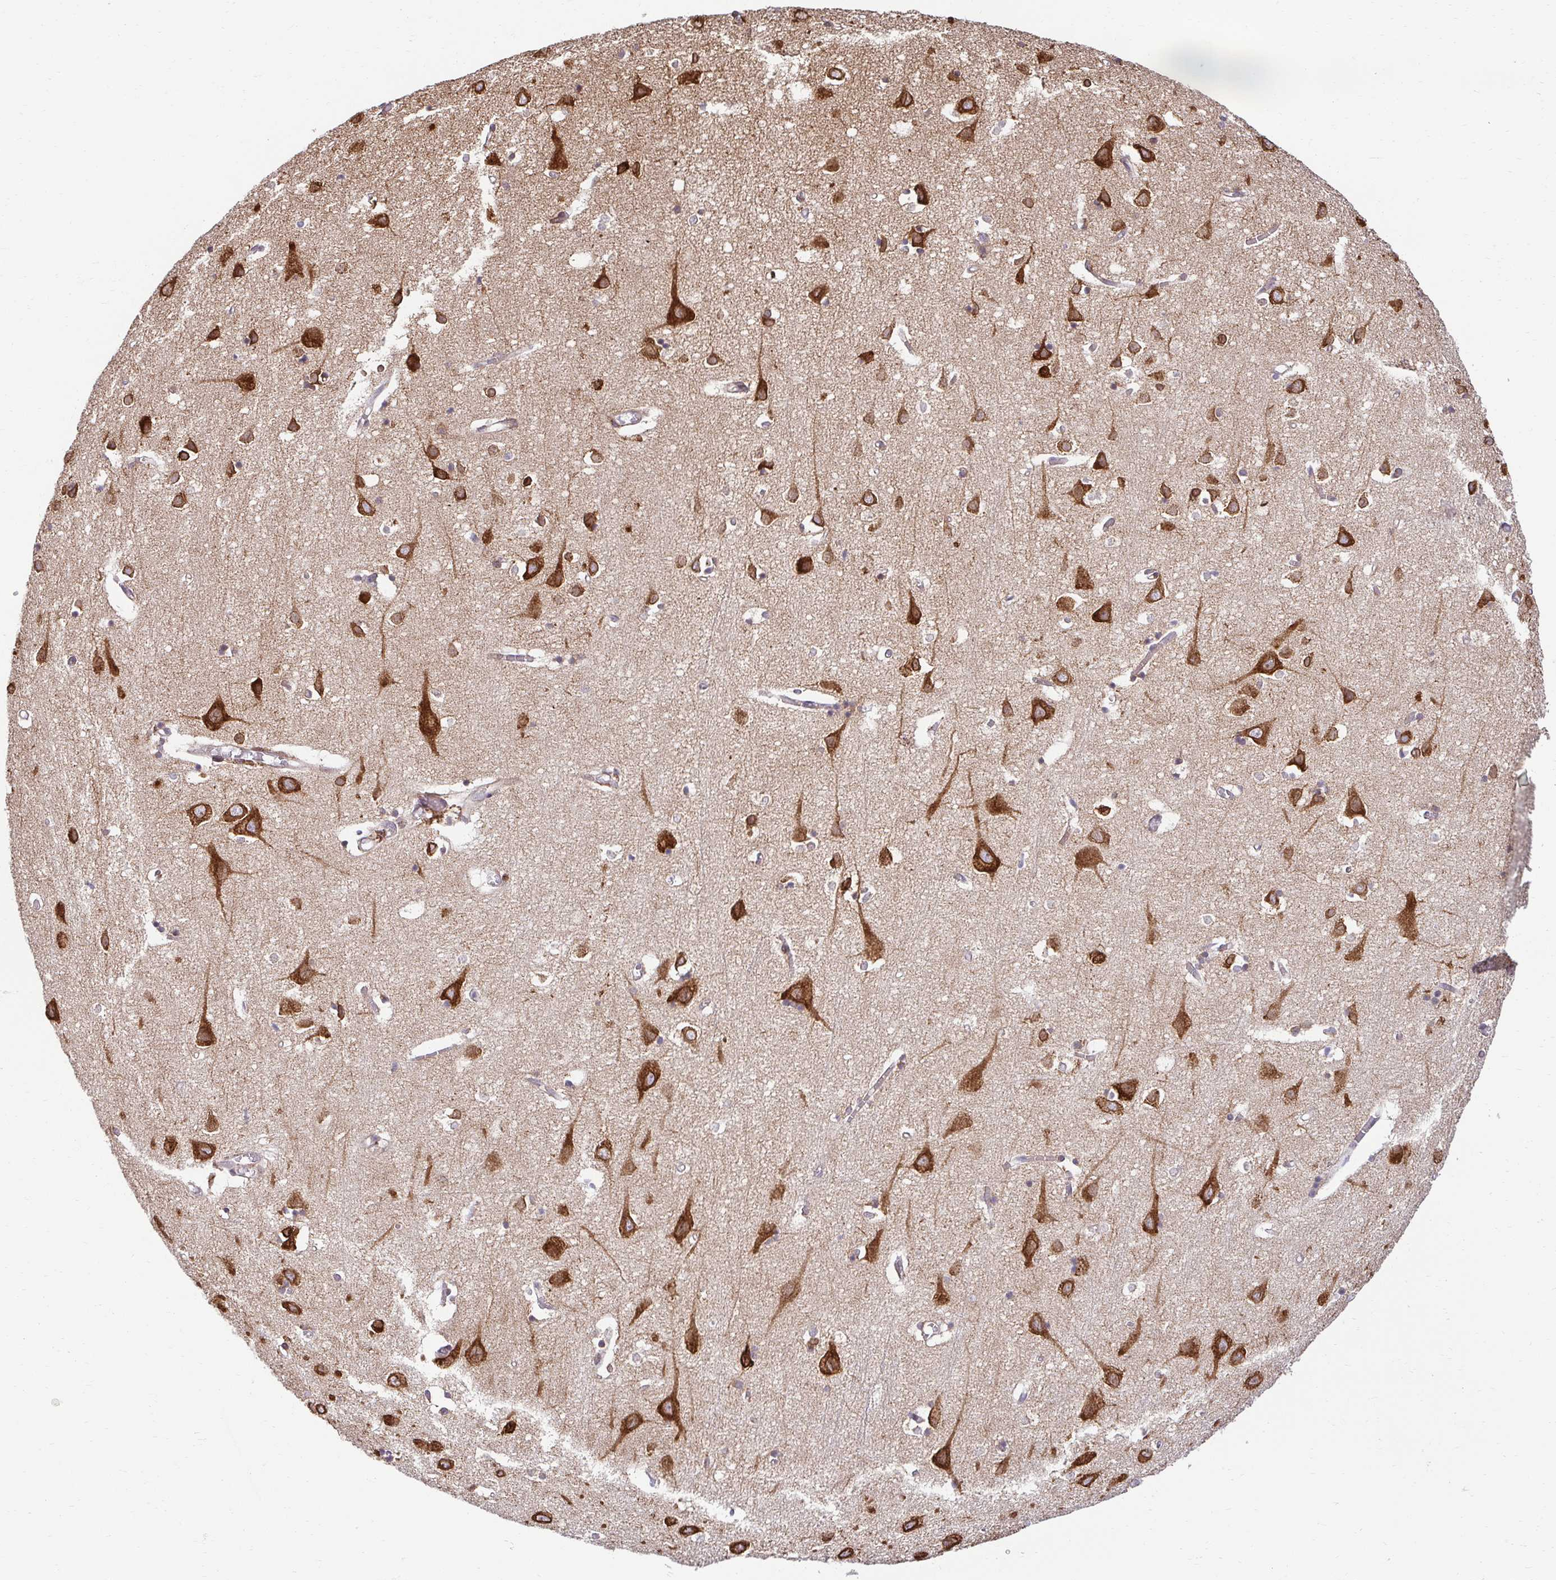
{"staining": {"intensity": "moderate", "quantity": ">75%", "location": "cytoplasmic/membranous"}, "tissue": "cerebral cortex", "cell_type": "Endothelial cells", "image_type": "normal", "snomed": [{"axis": "morphology", "description": "Normal tissue, NOS"}, {"axis": "topography", "description": "Cerebral cortex"}], "caption": "Endothelial cells reveal medium levels of moderate cytoplasmic/membranous positivity in approximately >75% of cells in unremarkable human cerebral cortex.", "gene": "HPS1", "patient": {"sex": "male", "age": 70}}